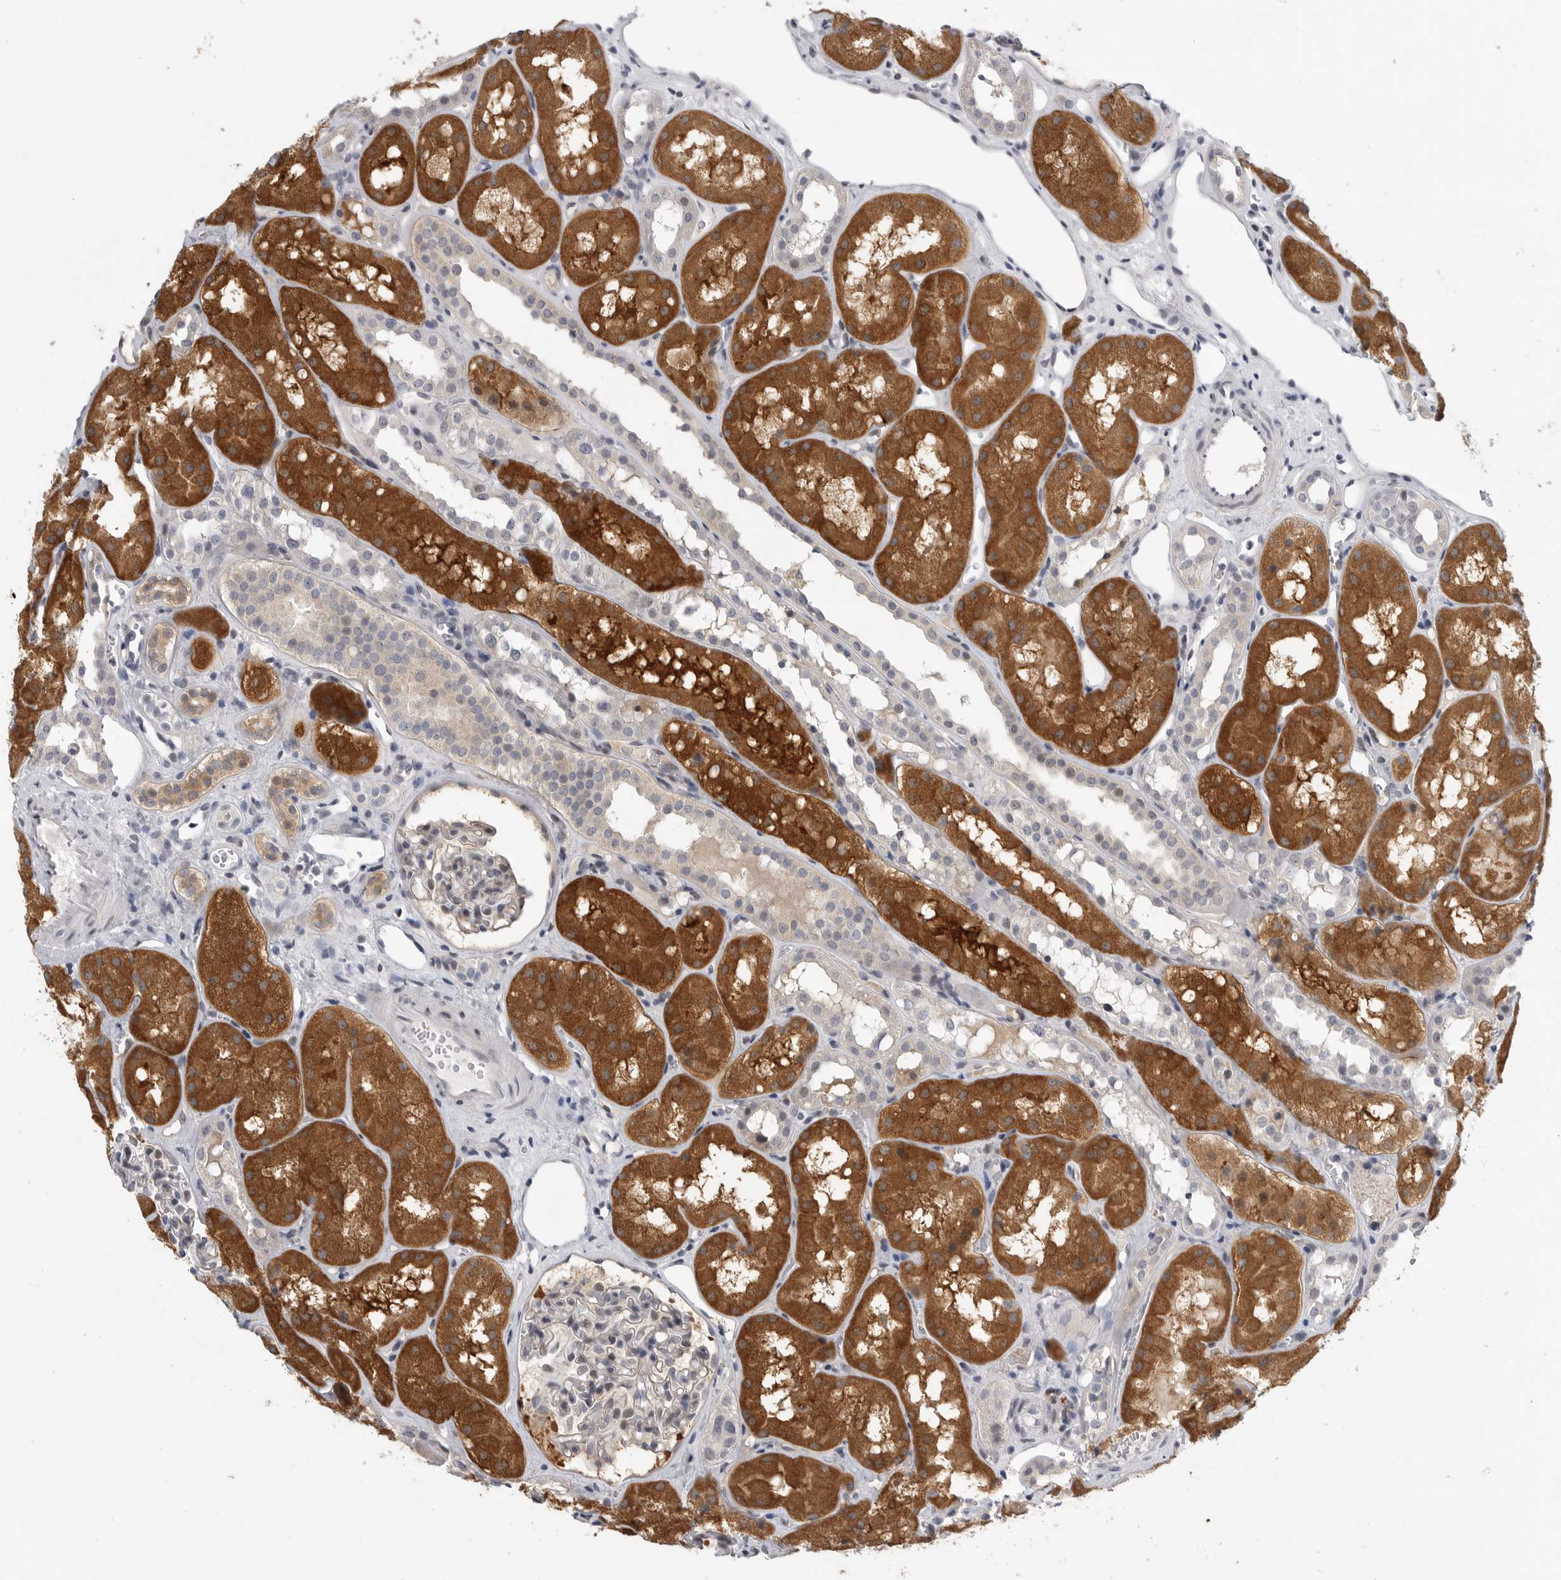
{"staining": {"intensity": "negative", "quantity": "none", "location": "none"}, "tissue": "kidney", "cell_type": "Cells in glomeruli", "image_type": "normal", "snomed": [{"axis": "morphology", "description": "Normal tissue, NOS"}, {"axis": "topography", "description": "Kidney"}], "caption": "DAB immunohistochemical staining of unremarkable kidney displays no significant staining in cells in glomeruli. (Brightfield microscopy of DAB (3,3'-diaminobenzidine) immunohistochemistry at high magnification).", "gene": "FBXO43", "patient": {"sex": "male", "age": 16}}